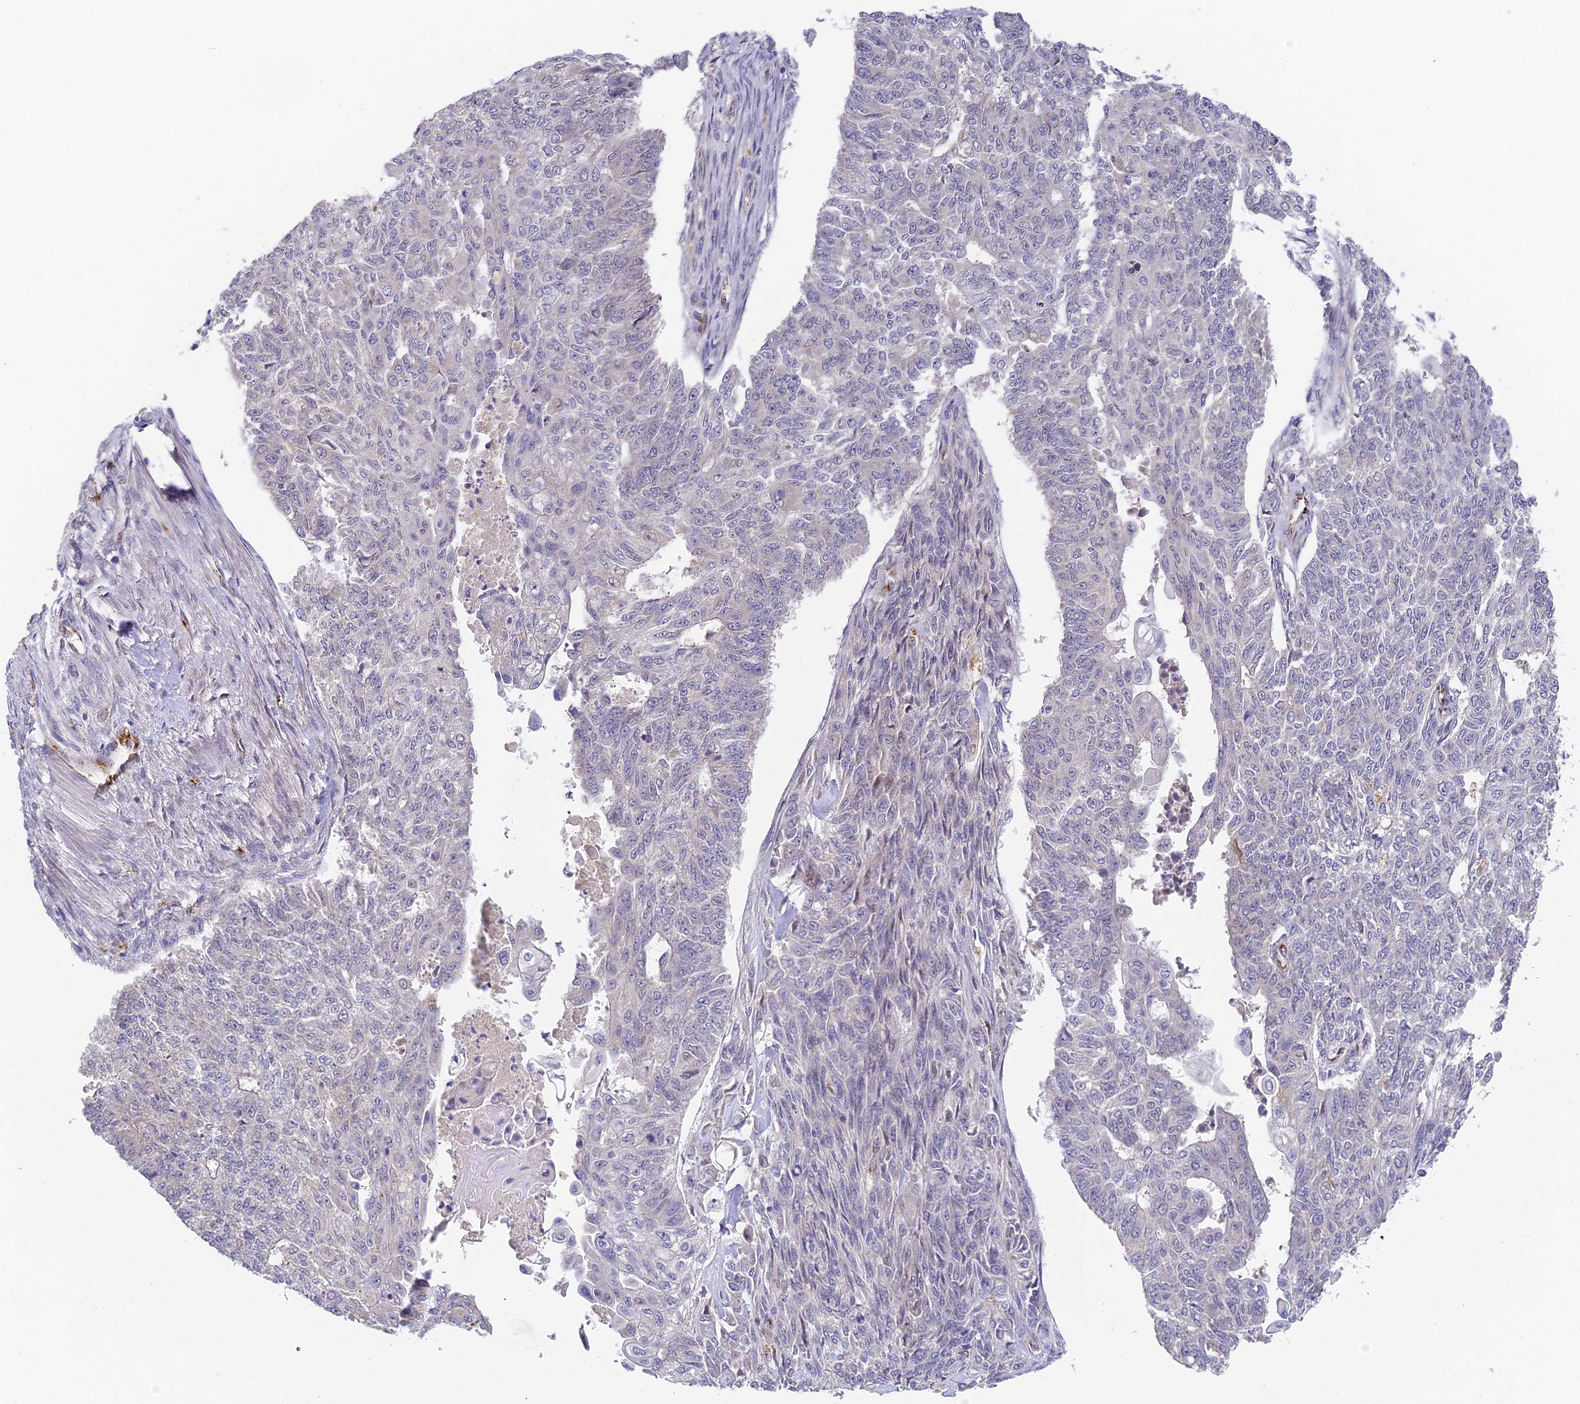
{"staining": {"intensity": "negative", "quantity": "none", "location": "none"}, "tissue": "endometrial cancer", "cell_type": "Tumor cells", "image_type": "cancer", "snomed": [{"axis": "morphology", "description": "Adenocarcinoma, NOS"}, {"axis": "topography", "description": "Endometrium"}], "caption": "Image shows no protein positivity in tumor cells of adenocarcinoma (endometrial) tissue.", "gene": "DNAAF10", "patient": {"sex": "female", "age": 32}}